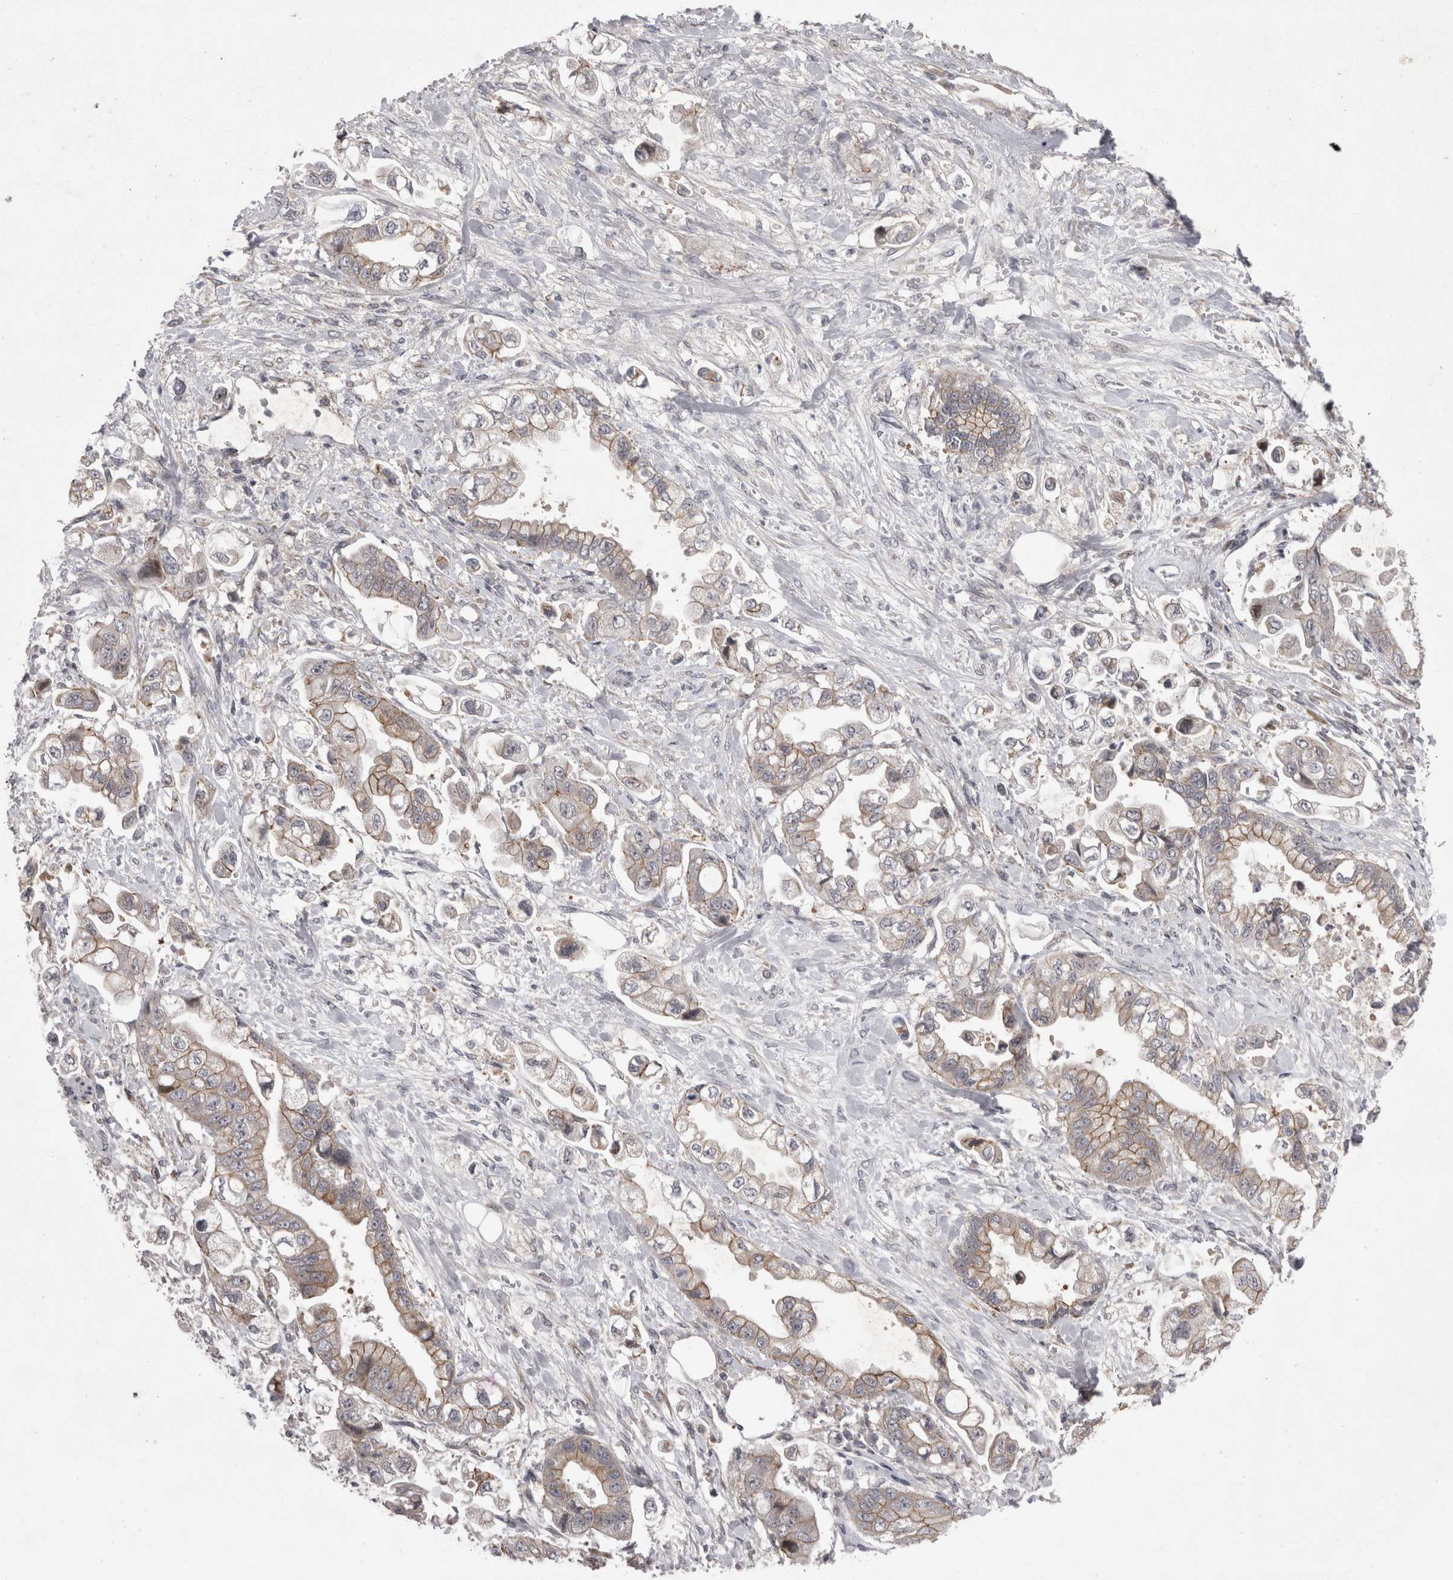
{"staining": {"intensity": "weak", "quantity": "25%-75%", "location": "cytoplasmic/membranous"}, "tissue": "stomach cancer", "cell_type": "Tumor cells", "image_type": "cancer", "snomed": [{"axis": "morphology", "description": "Adenocarcinoma, NOS"}, {"axis": "topography", "description": "Stomach"}], "caption": "An immunohistochemistry (IHC) photomicrograph of tumor tissue is shown. Protein staining in brown labels weak cytoplasmic/membranous positivity in stomach cancer (adenocarcinoma) within tumor cells.", "gene": "NENF", "patient": {"sex": "male", "age": 62}}